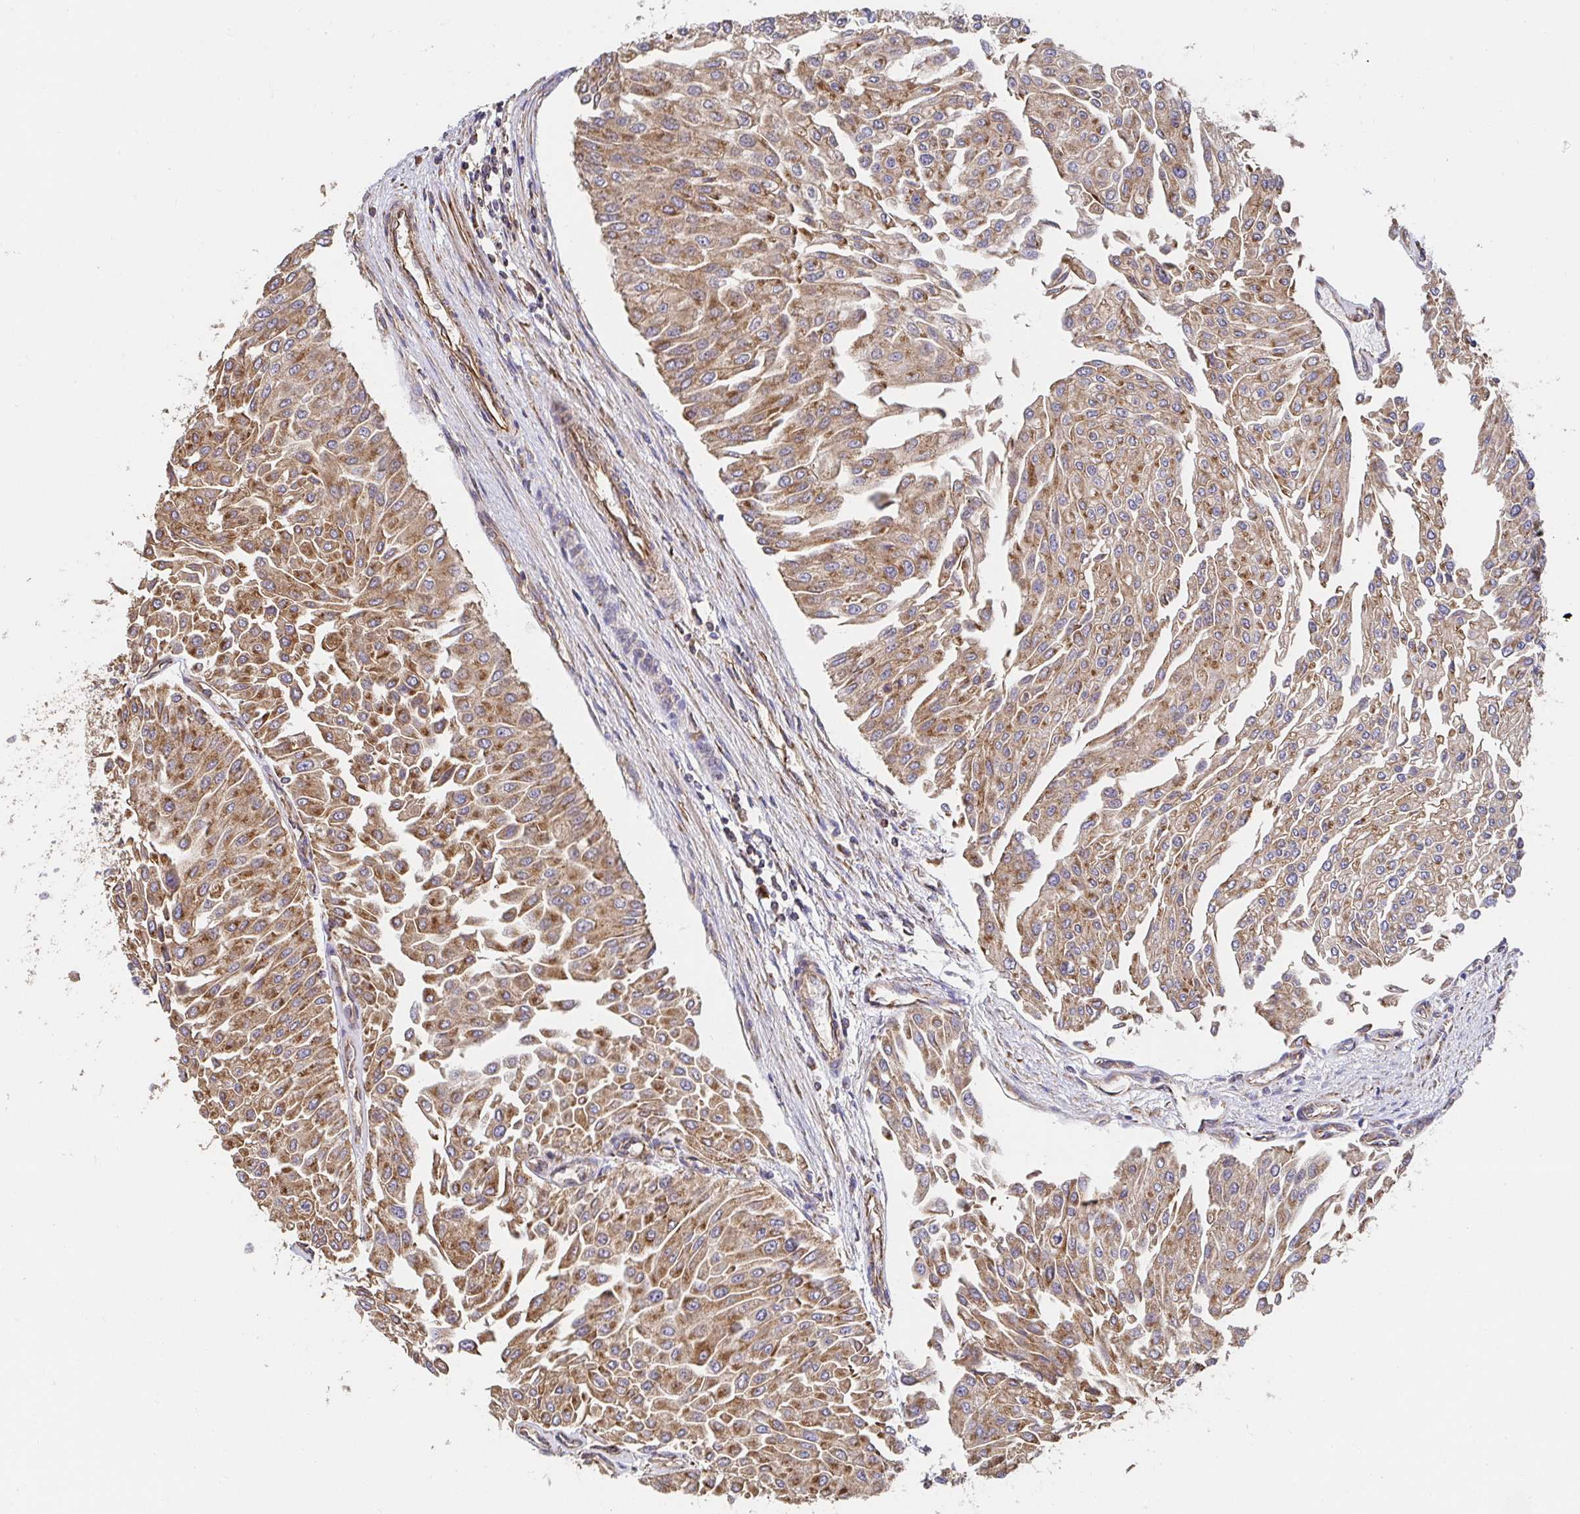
{"staining": {"intensity": "moderate", "quantity": ">75%", "location": "cytoplasmic/membranous"}, "tissue": "urothelial cancer", "cell_type": "Tumor cells", "image_type": "cancer", "snomed": [{"axis": "morphology", "description": "Urothelial carcinoma, NOS"}, {"axis": "topography", "description": "Urinary bladder"}], "caption": "A micrograph of transitional cell carcinoma stained for a protein displays moderate cytoplasmic/membranous brown staining in tumor cells.", "gene": "APBB1", "patient": {"sex": "male", "age": 67}}